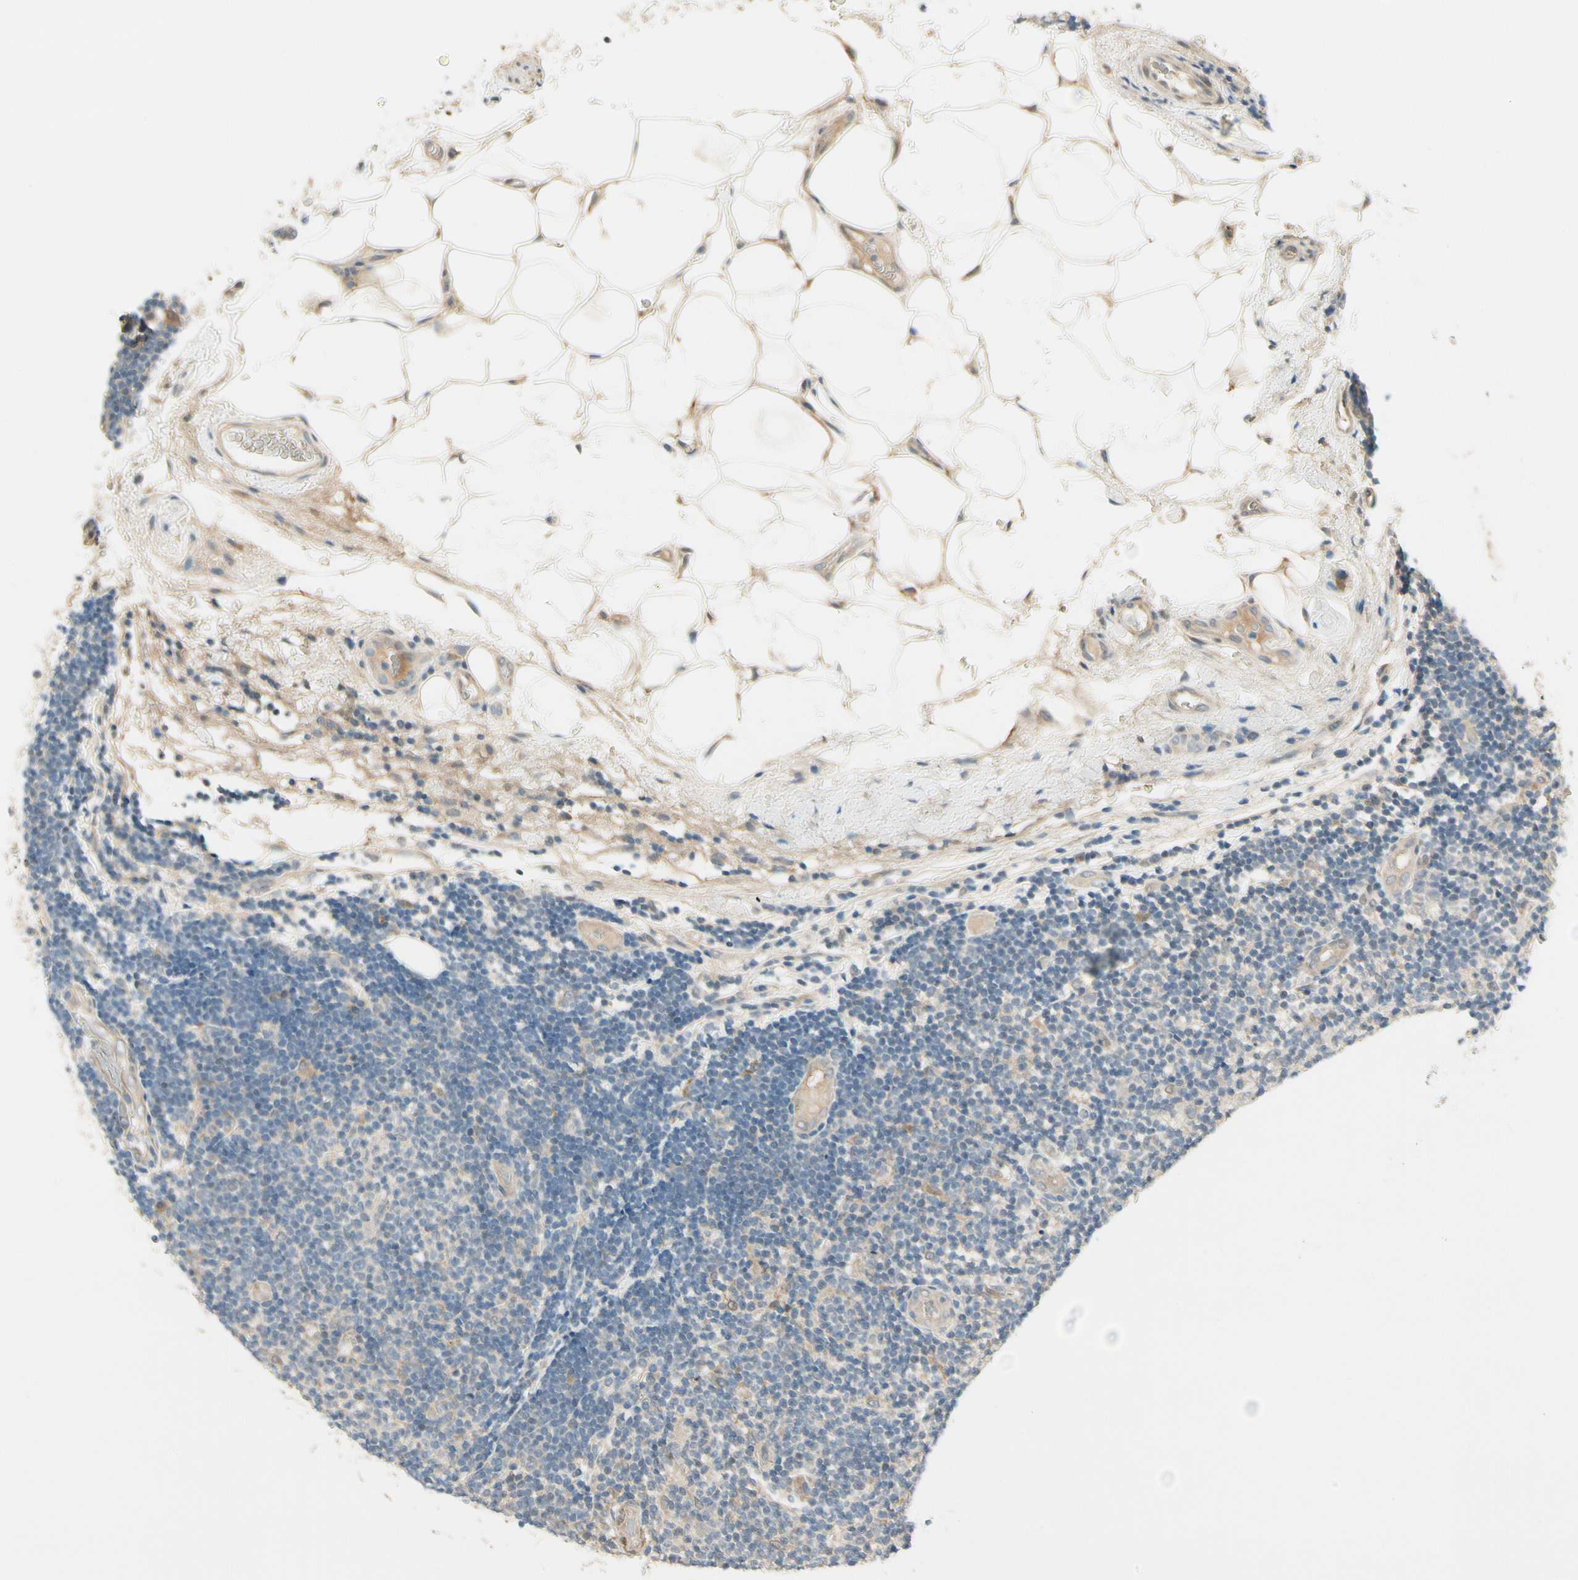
{"staining": {"intensity": "negative", "quantity": "none", "location": "none"}, "tissue": "lymphoma", "cell_type": "Tumor cells", "image_type": "cancer", "snomed": [{"axis": "morphology", "description": "Malignant lymphoma, non-Hodgkin's type, Low grade"}, {"axis": "topography", "description": "Lymph node"}], "caption": "Photomicrograph shows no protein positivity in tumor cells of lymphoma tissue.", "gene": "EPHB3", "patient": {"sex": "male", "age": 83}}